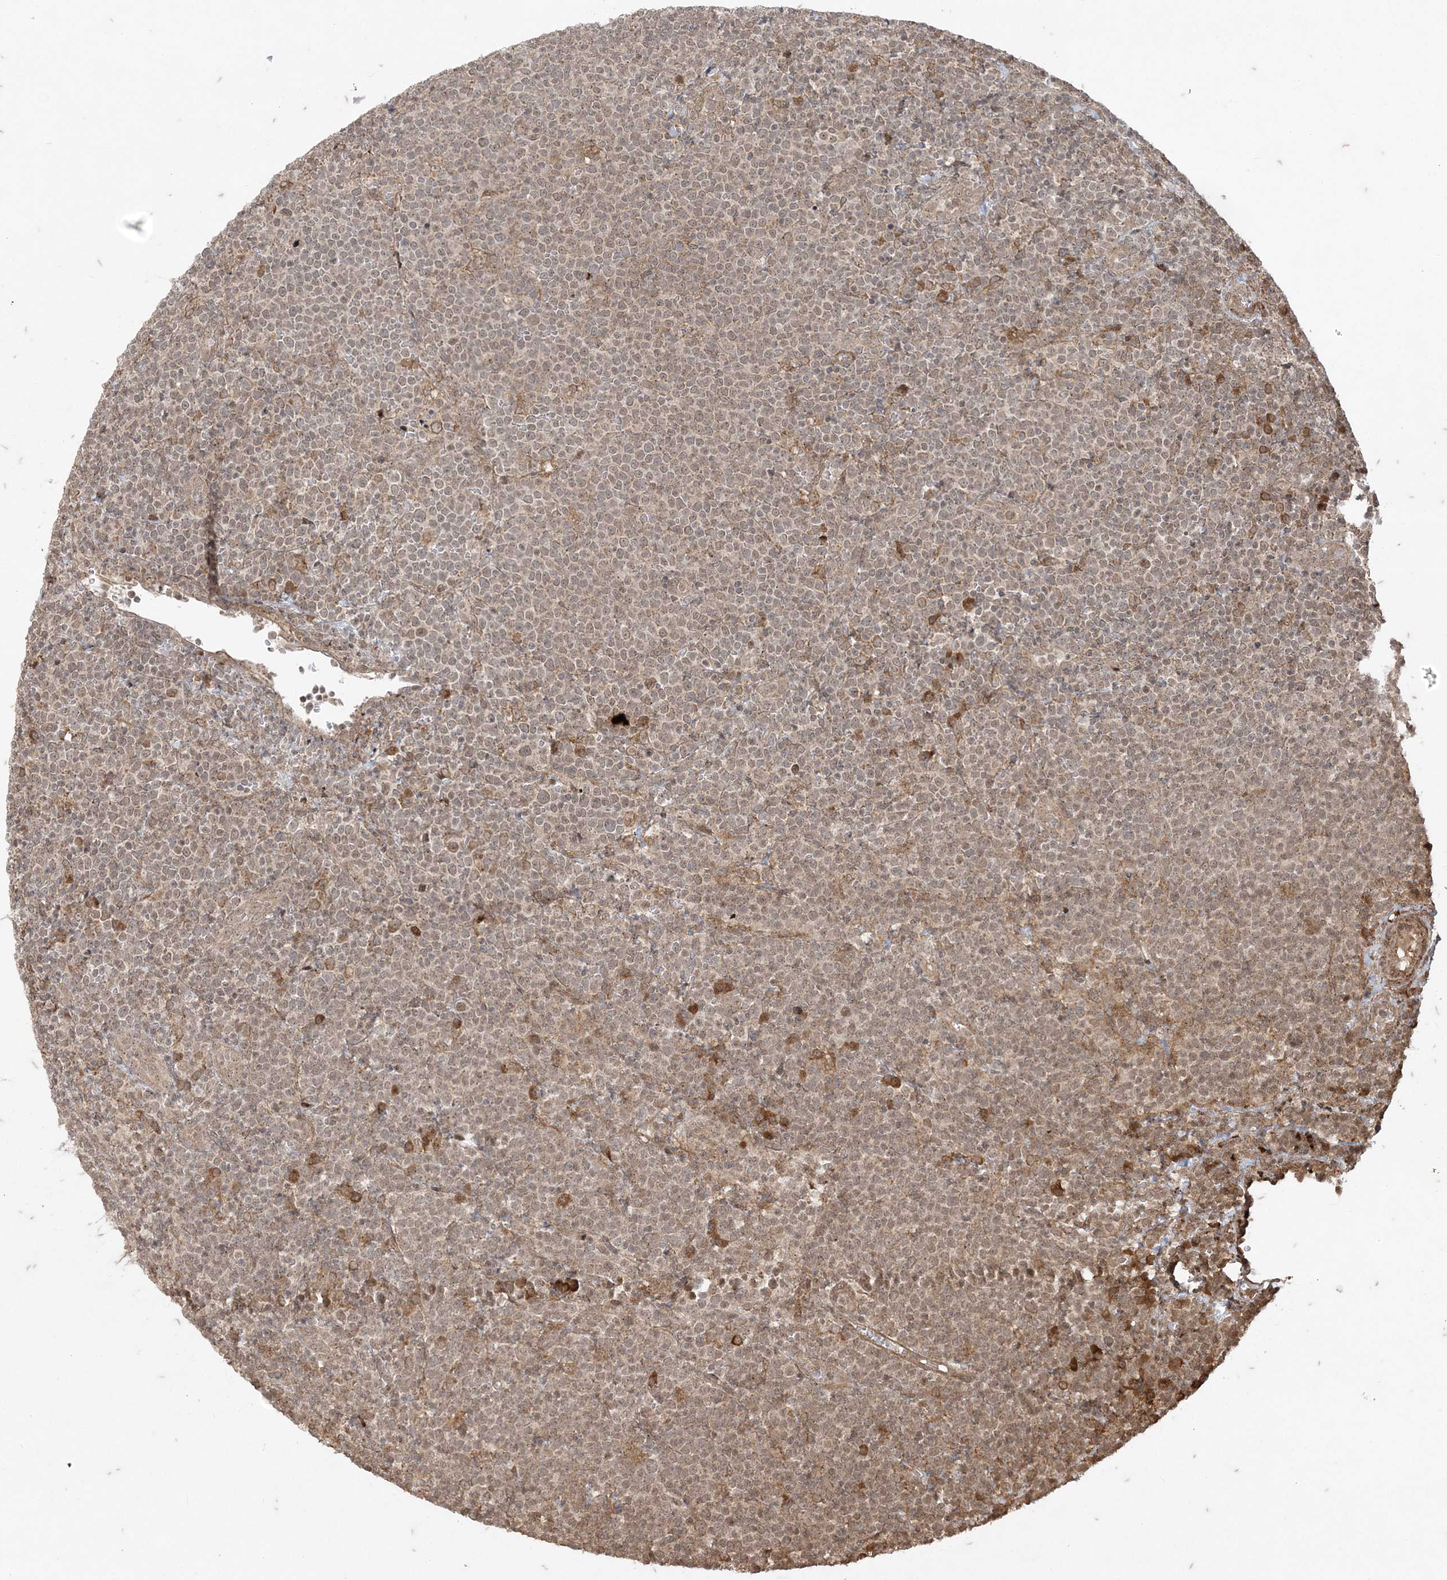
{"staining": {"intensity": "weak", "quantity": ">75%", "location": "cytoplasmic/membranous"}, "tissue": "lymphoma", "cell_type": "Tumor cells", "image_type": "cancer", "snomed": [{"axis": "morphology", "description": "Malignant lymphoma, non-Hodgkin's type, High grade"}, {"axis": "topography", "description": "Lymph node"}], "caption": "Immunohistochemistry (IHC) histopathology image of neoplastic tissue: lymphoma stained using IHC shows low levels of weak protein expression localized specifically in the cytoplasmic/membranous of tumor cells, appearing as a cytoplasmic/membranous brown color.", "gene": "RRAS", "patient": {"sex": "male", "age": 61}}